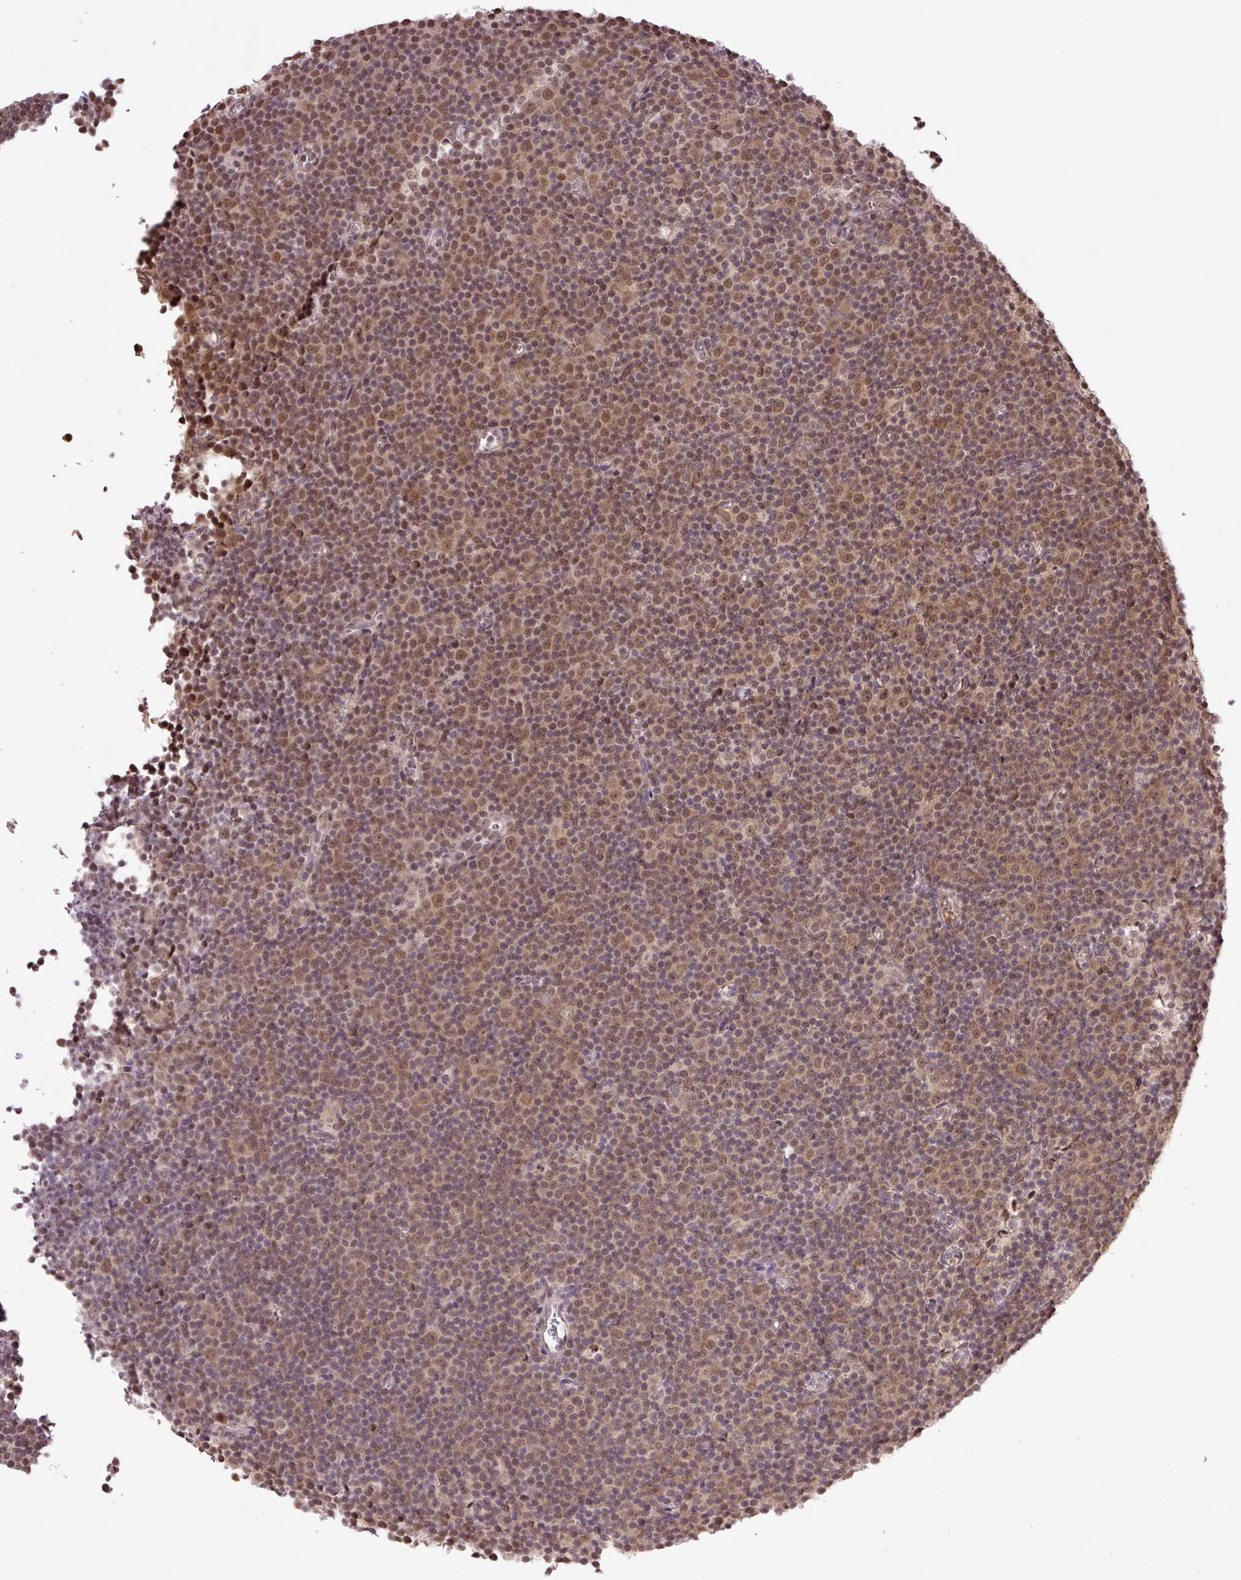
{"staining": {"intensity": "moderate", "quantity": "25%-75%", "location": "nuclear"}, "tissue": "lymphoma", "cell_type": "Tumor cells", "image_type": "cancer", "snomed": [{"axis": "morphology", "description": "Malignant lymphoma, non-Hodgkin's type, Low grade"}, {"axis": "topography", "description": "Lymph node"}], "caption": "There is medium levels of moderate nuclear expression in tumor cells of lymphoma, as demonstrated by immunohistochemical staining (brown color).", "gene": "SGTA", "patient": {"sex": "female", "age": 67}}